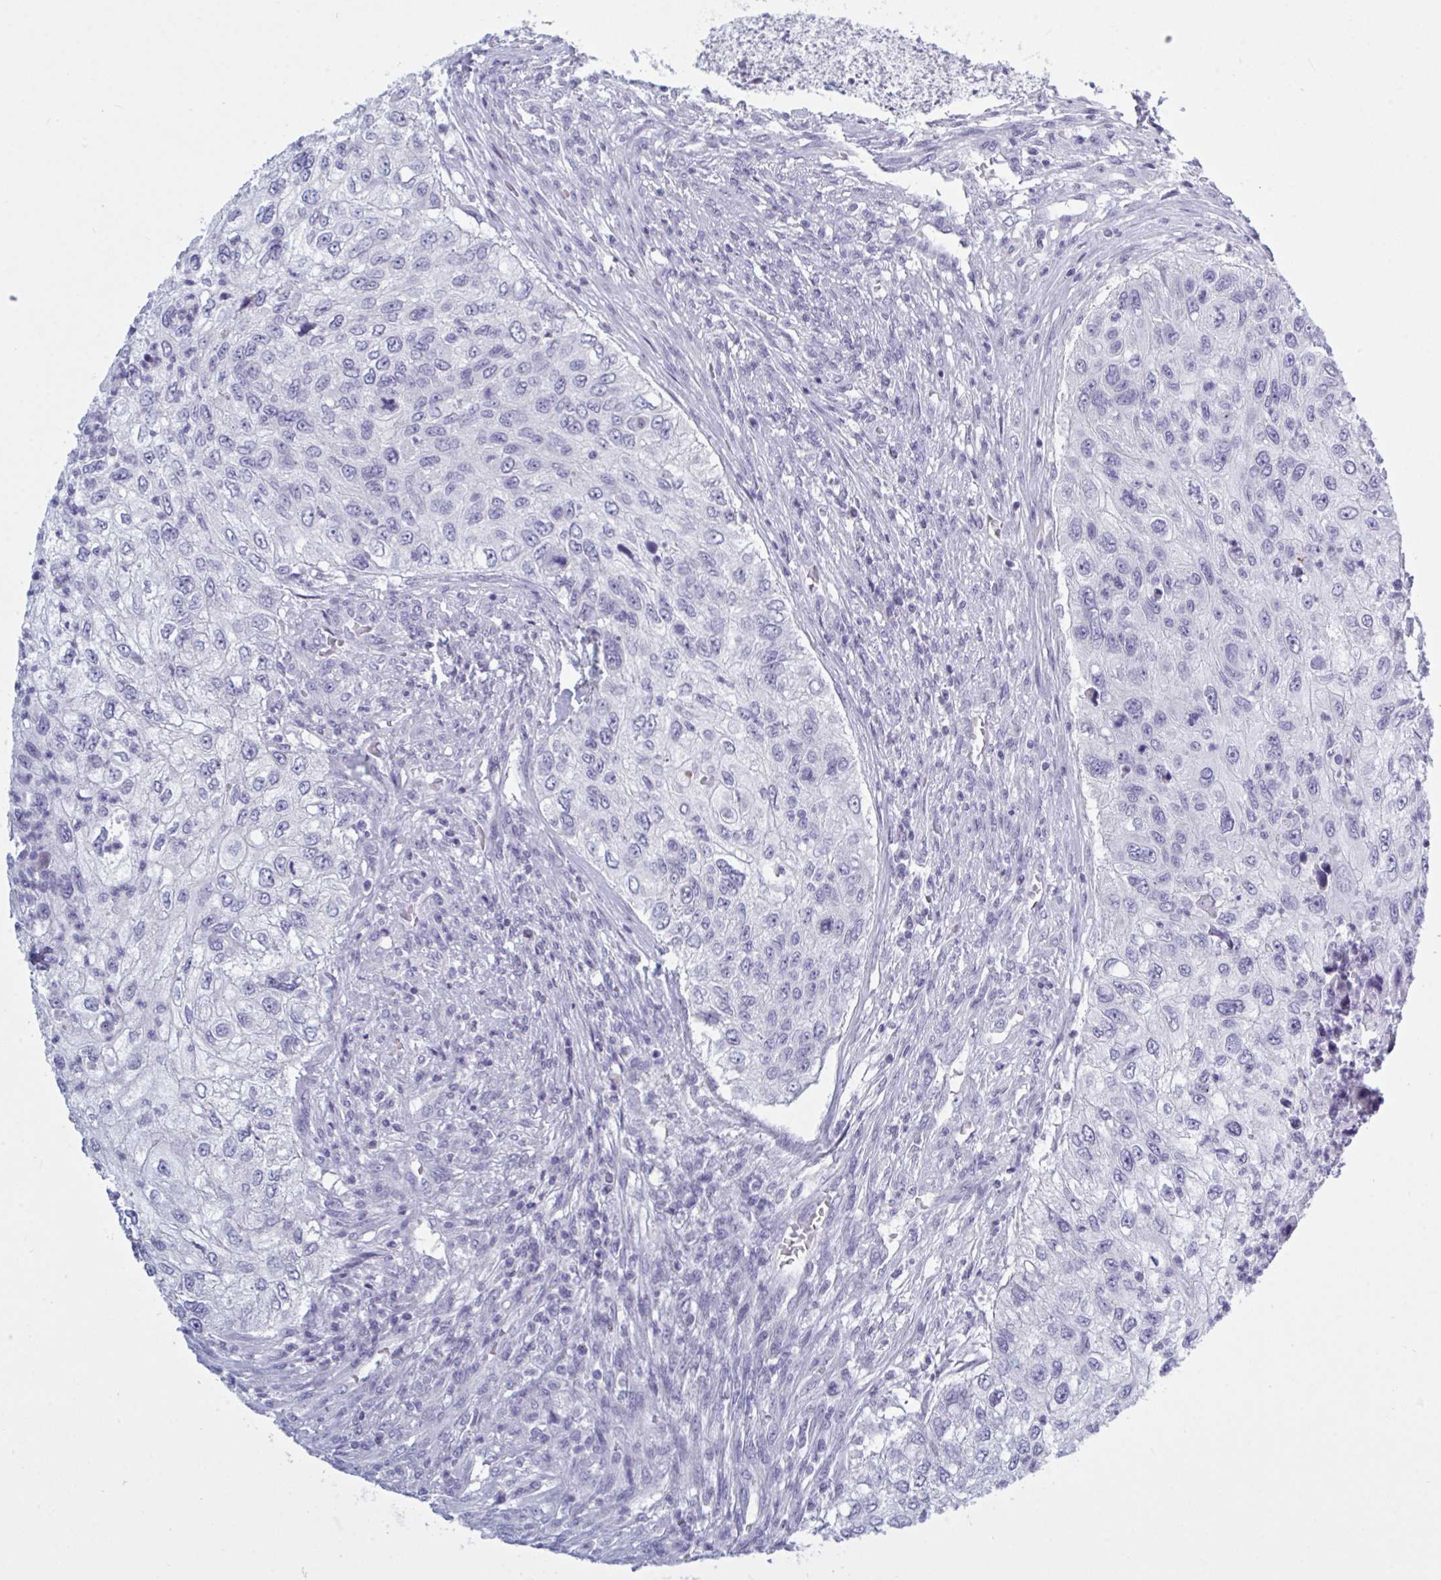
{"staining": {"intensity": "negative", "quantity": "none", "location": "none"}, "tissue": "urothelial cancer", "cell_type": "Tumor cells", "image_type": "cancer", "snomed": [{"axis": "morphology", "description": "Urothelial carcinoma, High grade"}, {"axis": "topography", "description": "Urinary bladder"}], "caption": "Immunohistochemical staining of human high-grade urothelial carcinoma displays no significant staining in tumor cells.", "gene": "NDUFC2", "patient": {"sex": "female", "age": 60}}